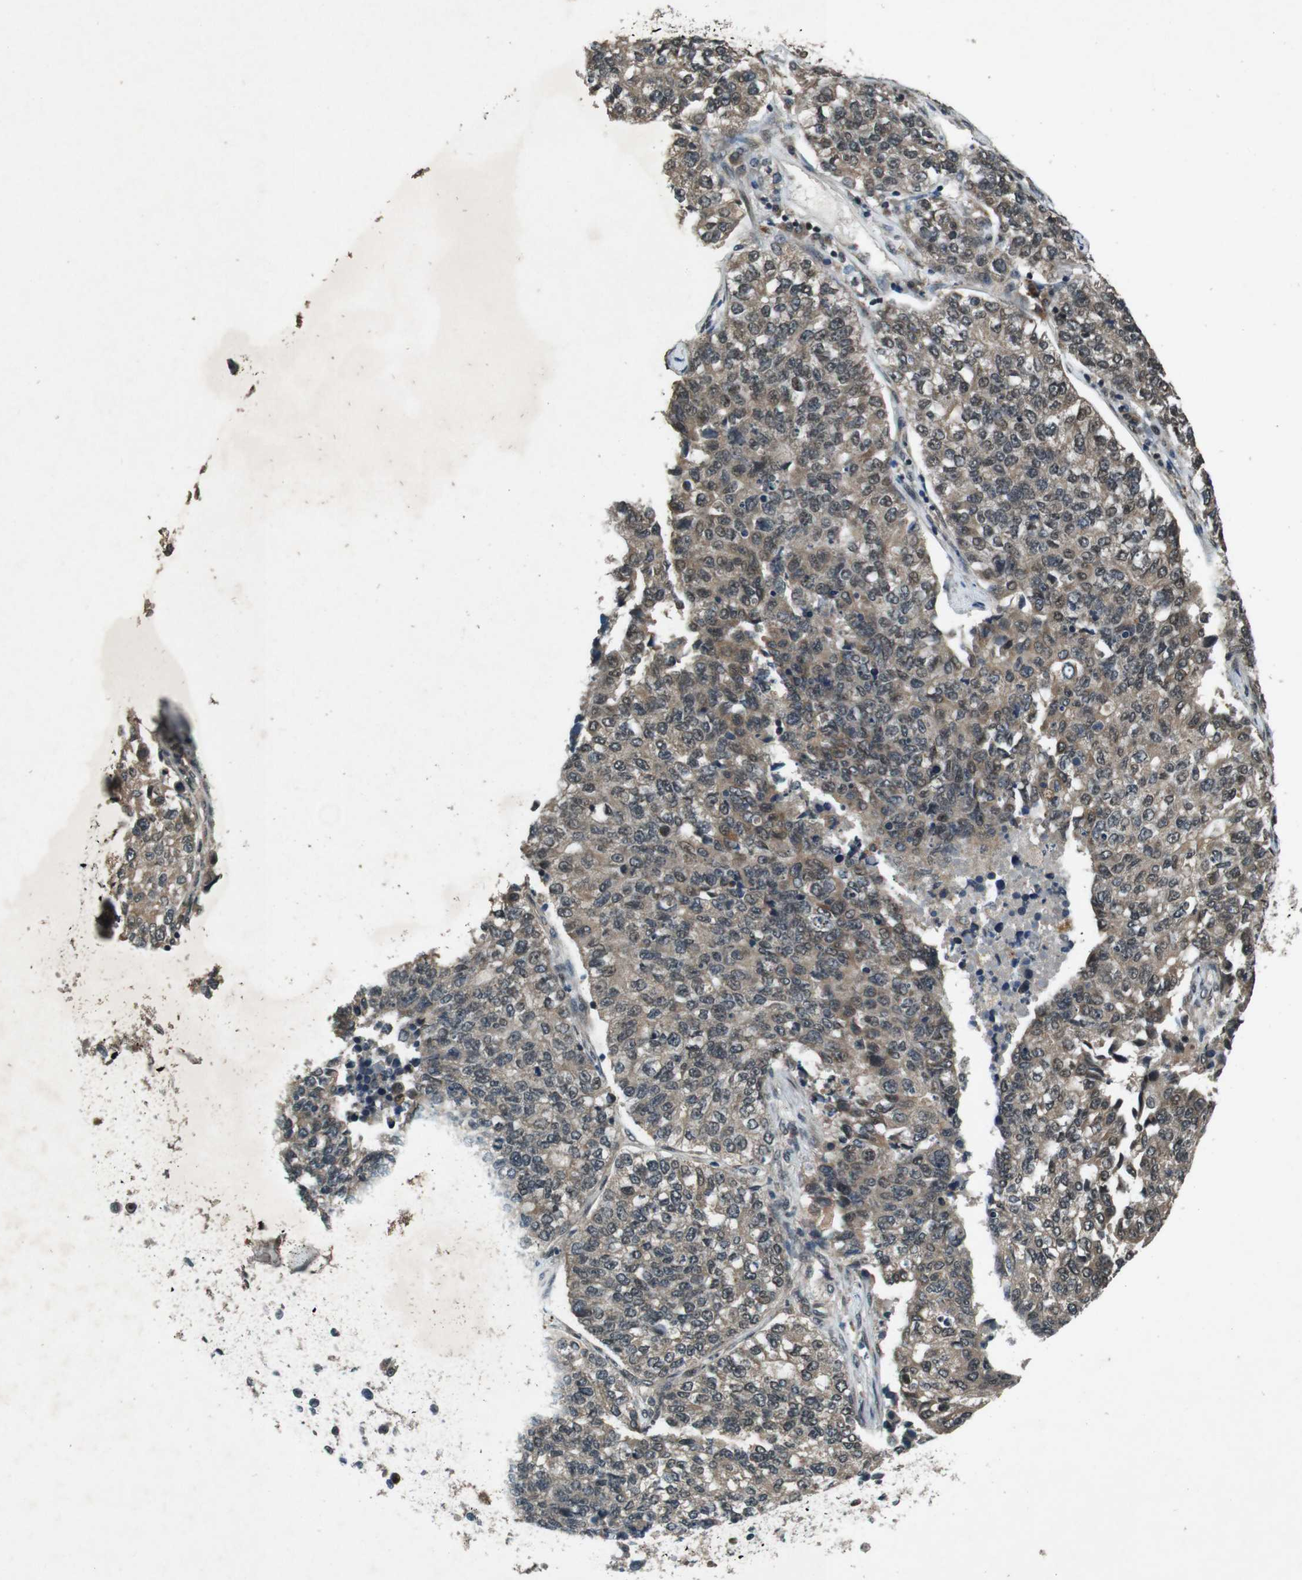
{"staining": {"intensity": "moderate", "quantity": ">75%", "location": "cytoplasmic/membranous"}, "tissue": "lung cancer", "cell_type": "Tumor cells", "image_type": "cancer", "snomed": [{"axis": "morphology", "description": "Adenocarcinoma, NOS"}, {"axis": "topography", "description": "Lung"}], "caption": "Adenocarcinoma (lung) tissue shows moderate cytoplasmic/membranous expression in approximately >75% of tumor cells, visualized by immunohistochemistry.", "gene": "SOCS1", "patient": {"sex": "male", "age": 49}}